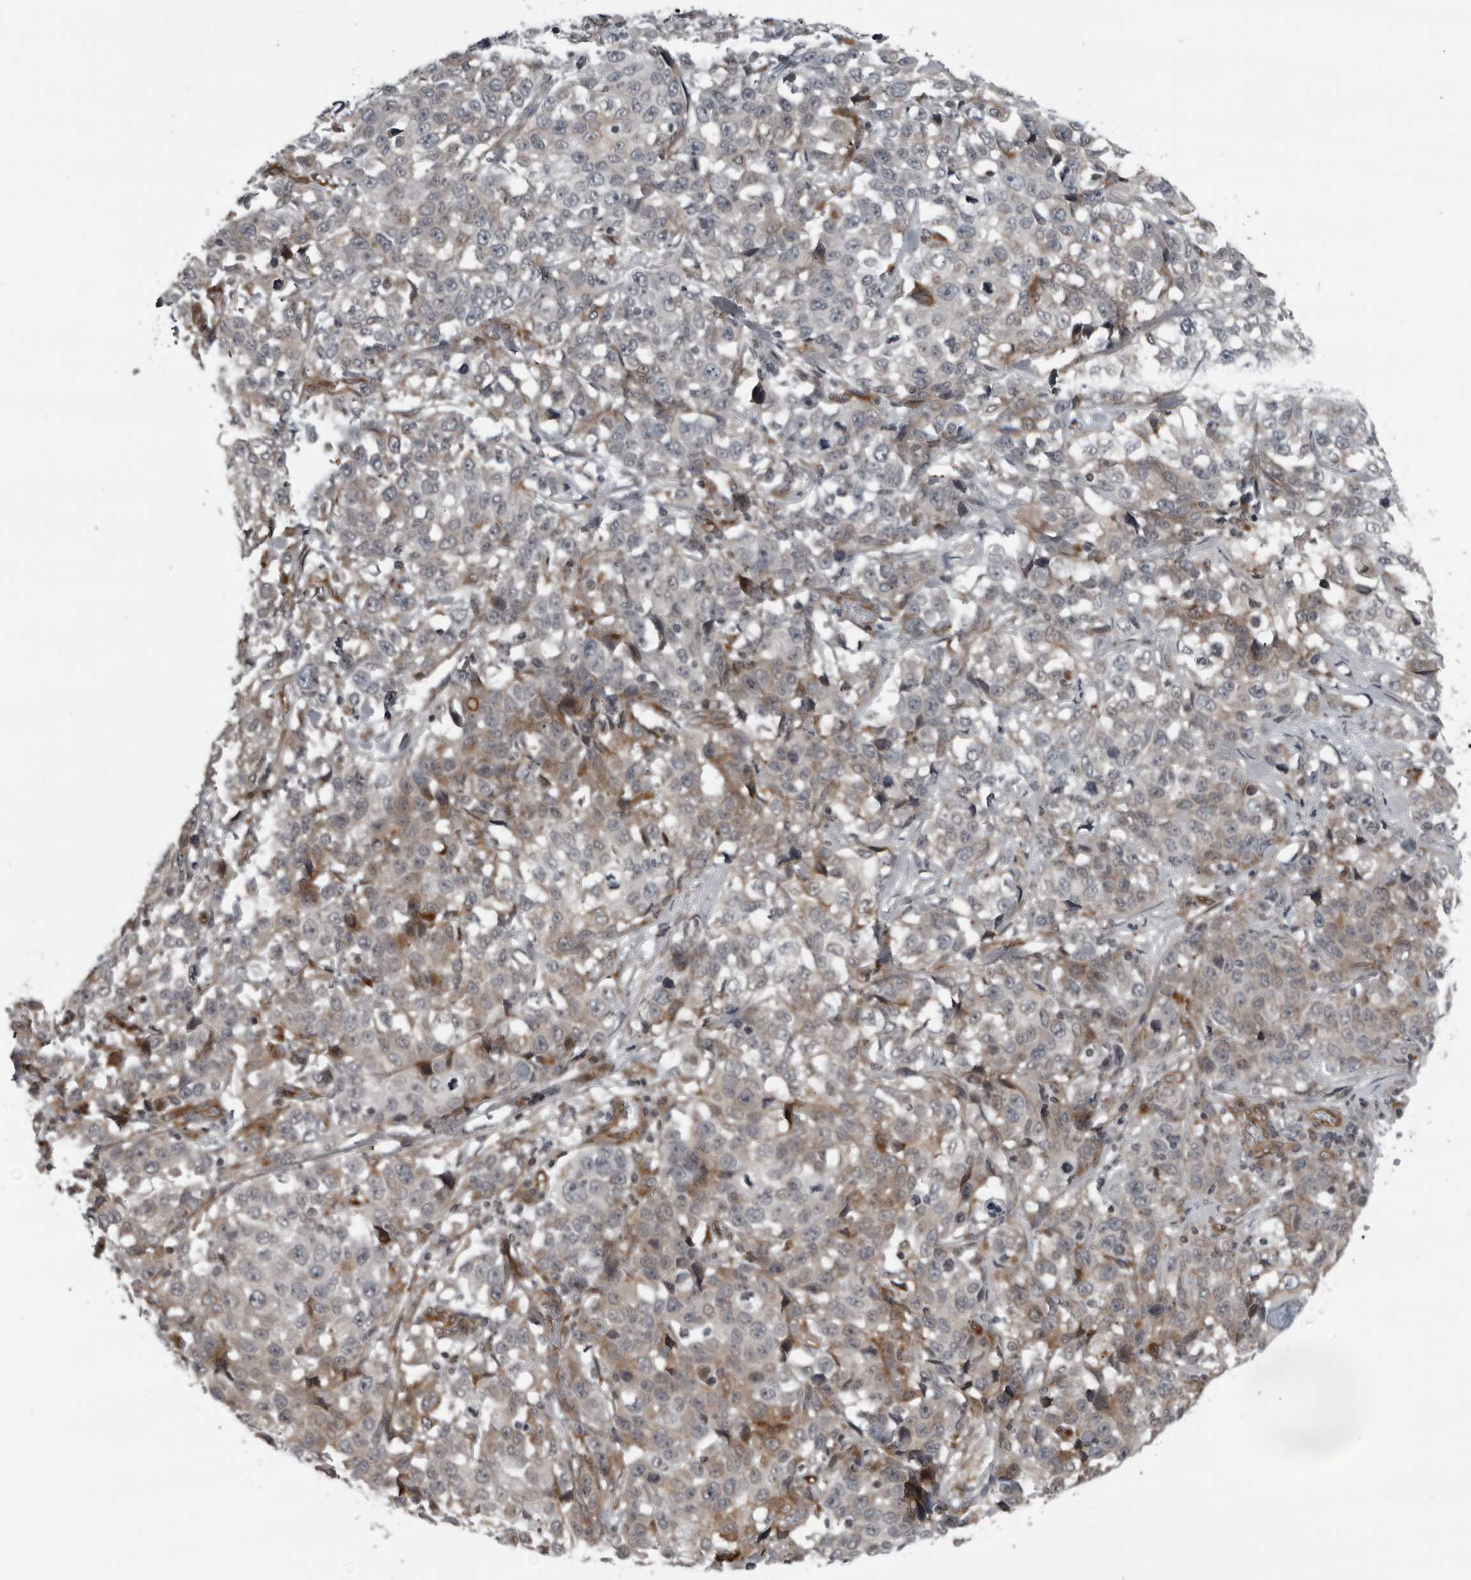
{"staining": {"intensity": "weak", "quantity": "25%-75%", "location": "cytoplasmic/membranous"}, "tissue": "stomach cancer", "cell_type": "Tumor cells", "image_type": "cancer", "snomed": [{"axis": "morphology", "description": "Normal tissue, NOS"}, {"axis": "morphology", "description": "Adenocarcinoma, NOS"}, {"axis": "topography", "description": "Stomach"}], "caption": "The immunohistochemical stain highlights weak cytoplasmic/membranous staining in tumor cells of stomach adenocarcinoma tissue. The staining was performed using DAB to visualize the protein expression in brown, while the nuclei were stained in blue with hematoxylin (Magnification: 20x).", "gene": "FAM102B", "patient": {"sex": "male", "age": 48}}